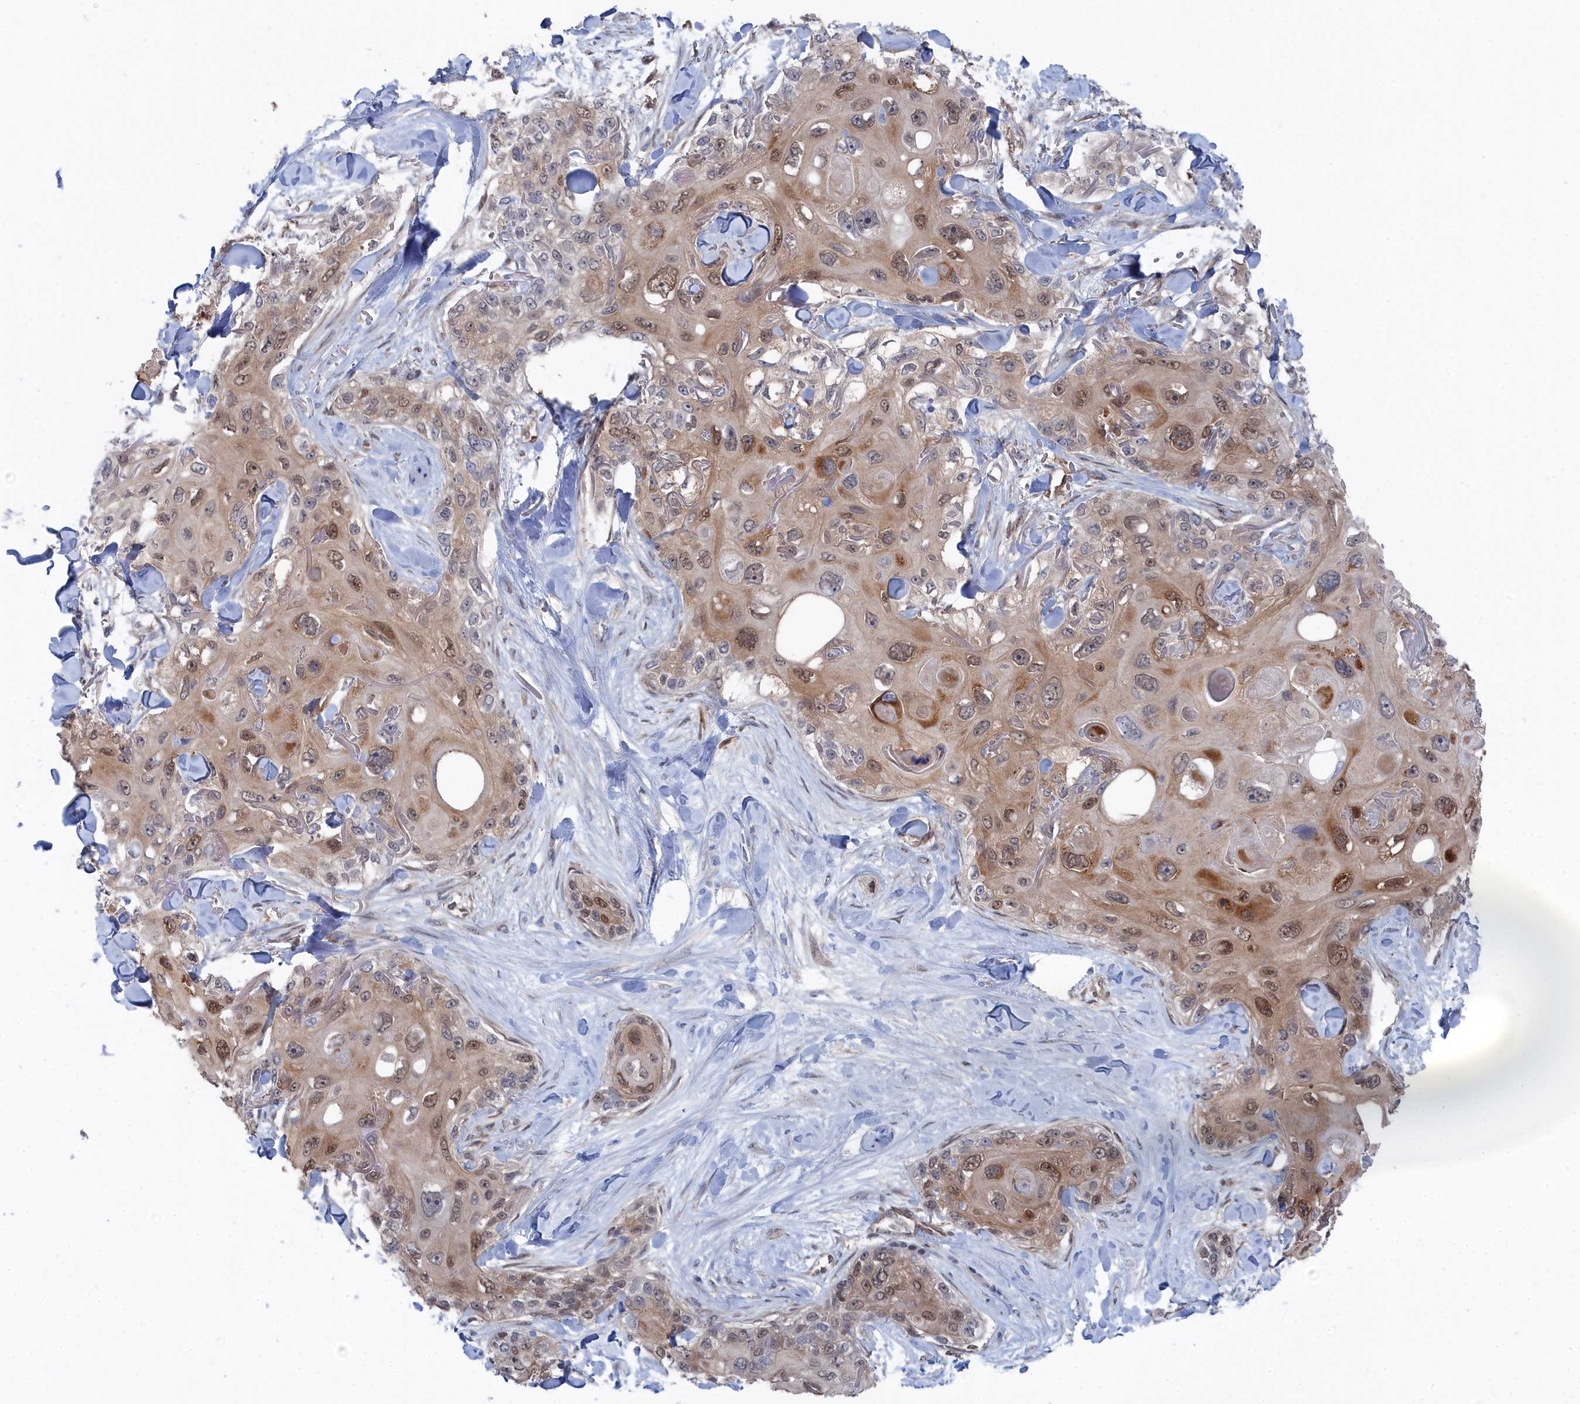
{"staining": {"intensity": "moderate", "quantity": ">75%", "location": "cytoplasmic/membranous,nuclear"}, "tissue": "skin cancer", "cell_type": "Tumor cells", "image_type": "cancer", "snomed": [{"axis": "morphology", "description": "Normal tissue, NOS"}, {"axis": "morphology", "description": "Squamous cell carcinoma, NOS"}, {"axis": "topography", "description": "Skin"}], "caption": "Squamous cell carcinoma (skin) stained for a protein shows moderate cytoplasmic/membranous and nuclear positivity in tumor cells.", "gene": "IRGQ", "patient": {"sex": "male", "age": 72}}